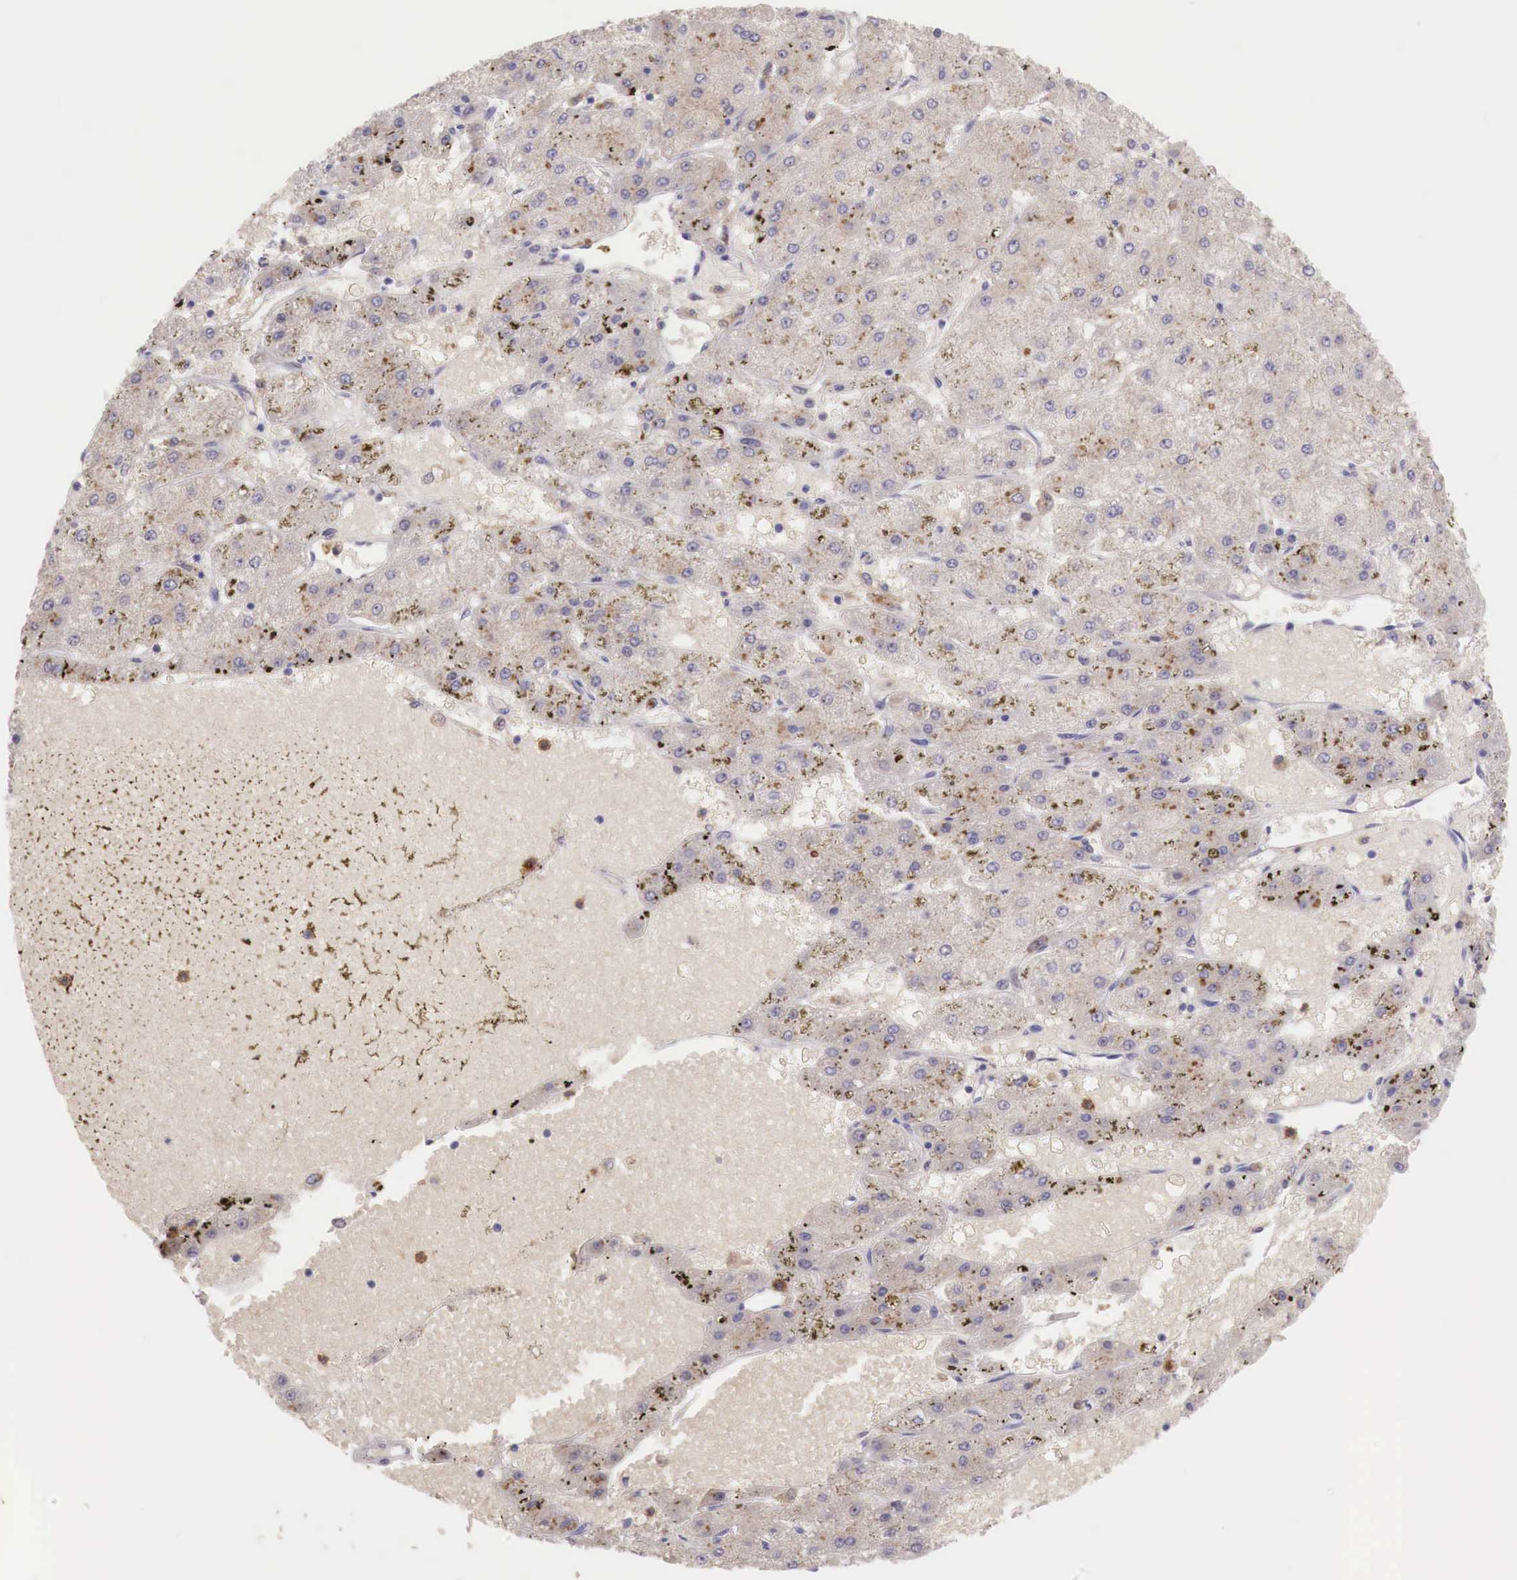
{"staining": {"intensity": "negative", "quantity": "none", "location": "none"}, "tissue": "liver cancer", "cell_type": "Tumor cells", "image_type": "cancer", "snomed": [{"axis": "morphology", "description": "Carcinoma, Hepatocellular, NOS"}, {"axis": "topography", "description": "Liver"}], "caption": "Immunohistochemistry of human hepatocellular carcinoma (liver) reveals no staining in tumor cells.", "gene": "GAB2", "patient": {"sex": "female", "age": 52}}